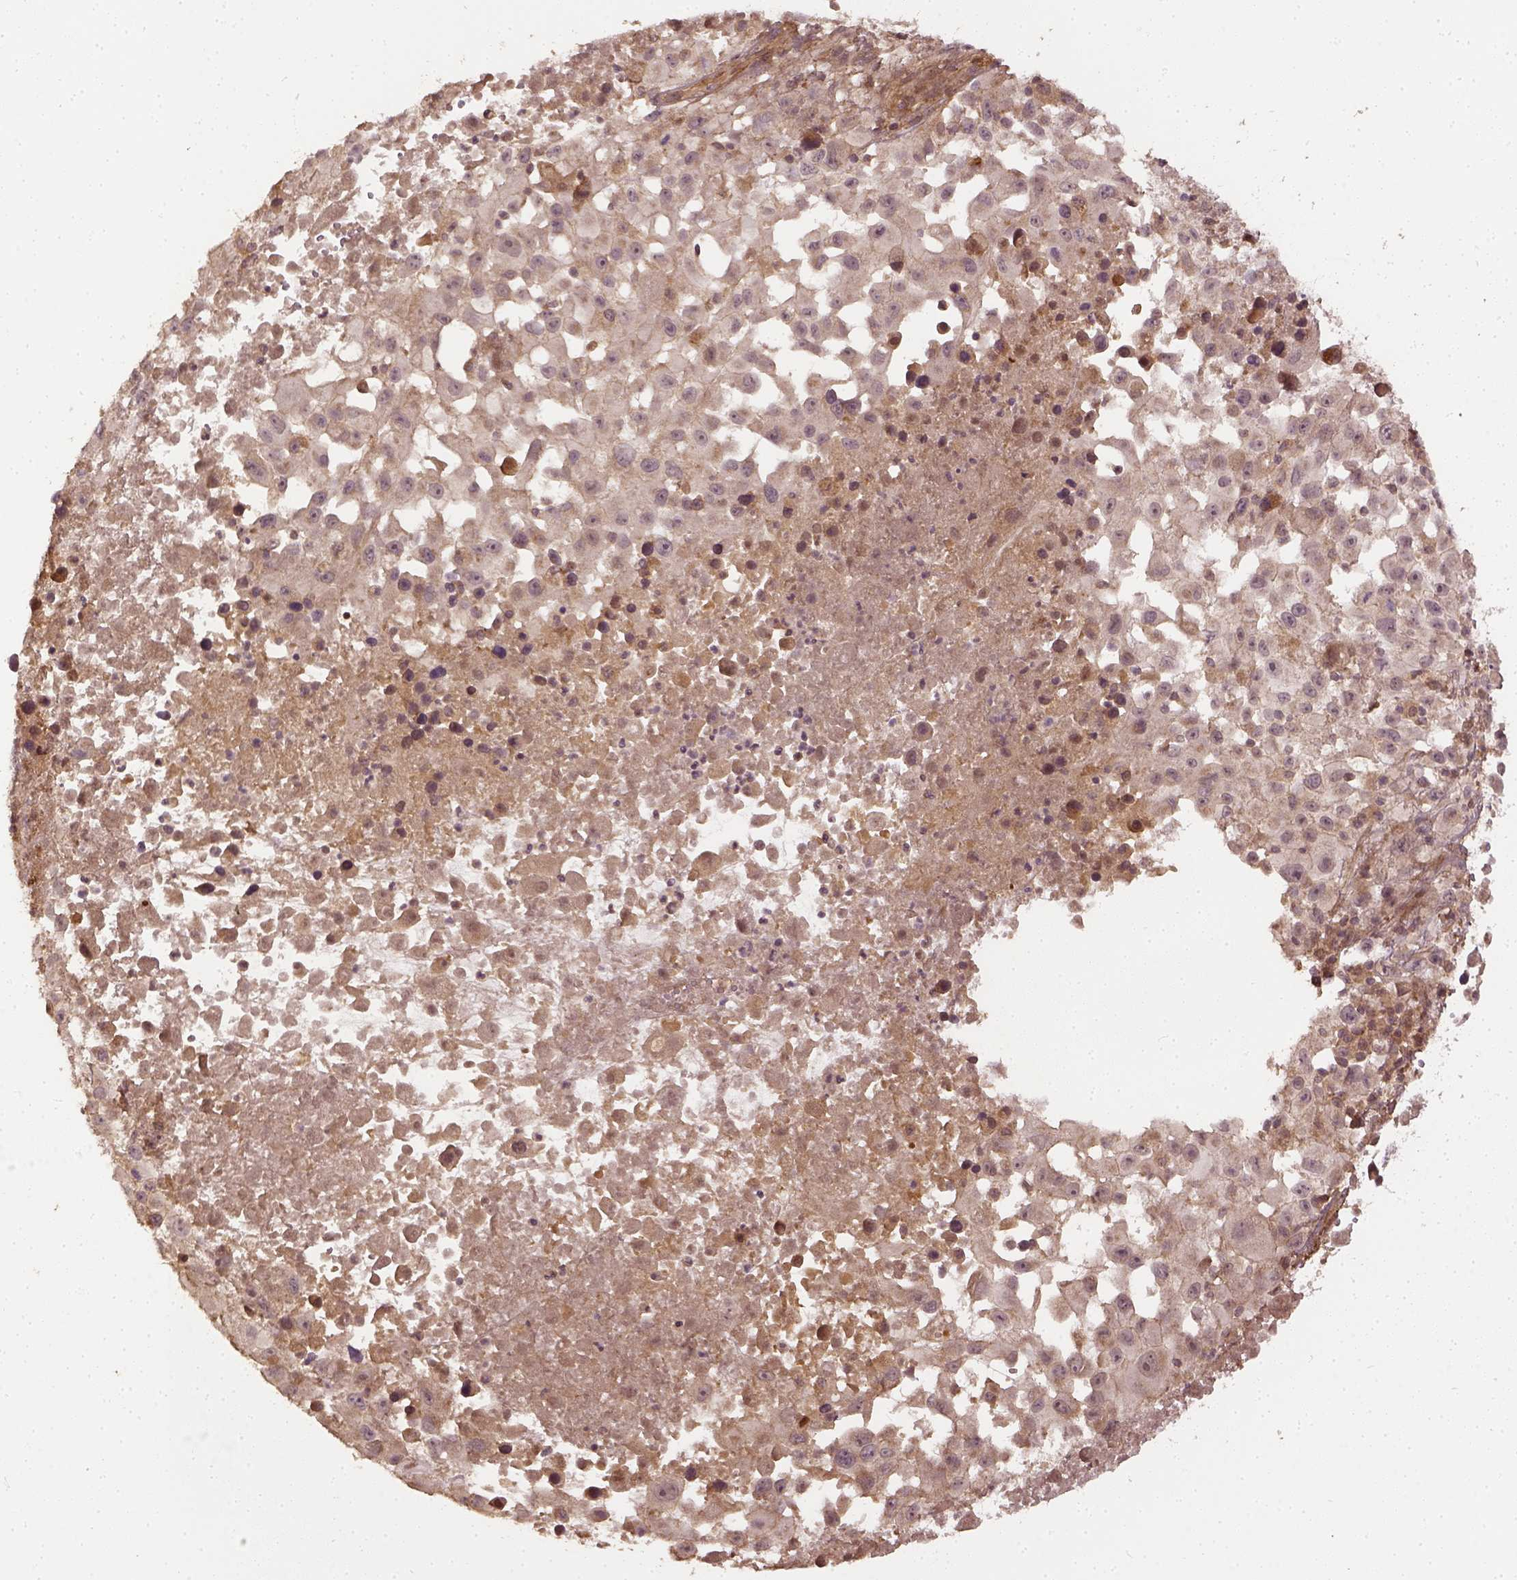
{"staining": {"intensity": "weak", "quantity": "<25%", "location": "cytoplasmic/membranous"}, "tissue": "melanoma", "cell_type": "Tumor cells", "image_type": "cancer", "snomed": [{"axis": "morphology", "description": "Malignant melanoma, Metastatic site"}, {"axis": "topography", "description": "Soft tissue"}], "caption": "Micrograph shows no significant protein expression in tumor cells of melanoma. (DAB (3,3'-diaminobenzidine) IHC with hematoxylin counter stain).", "gene": "VEGFA", "patient": {"sex": "male", "age": 50}}